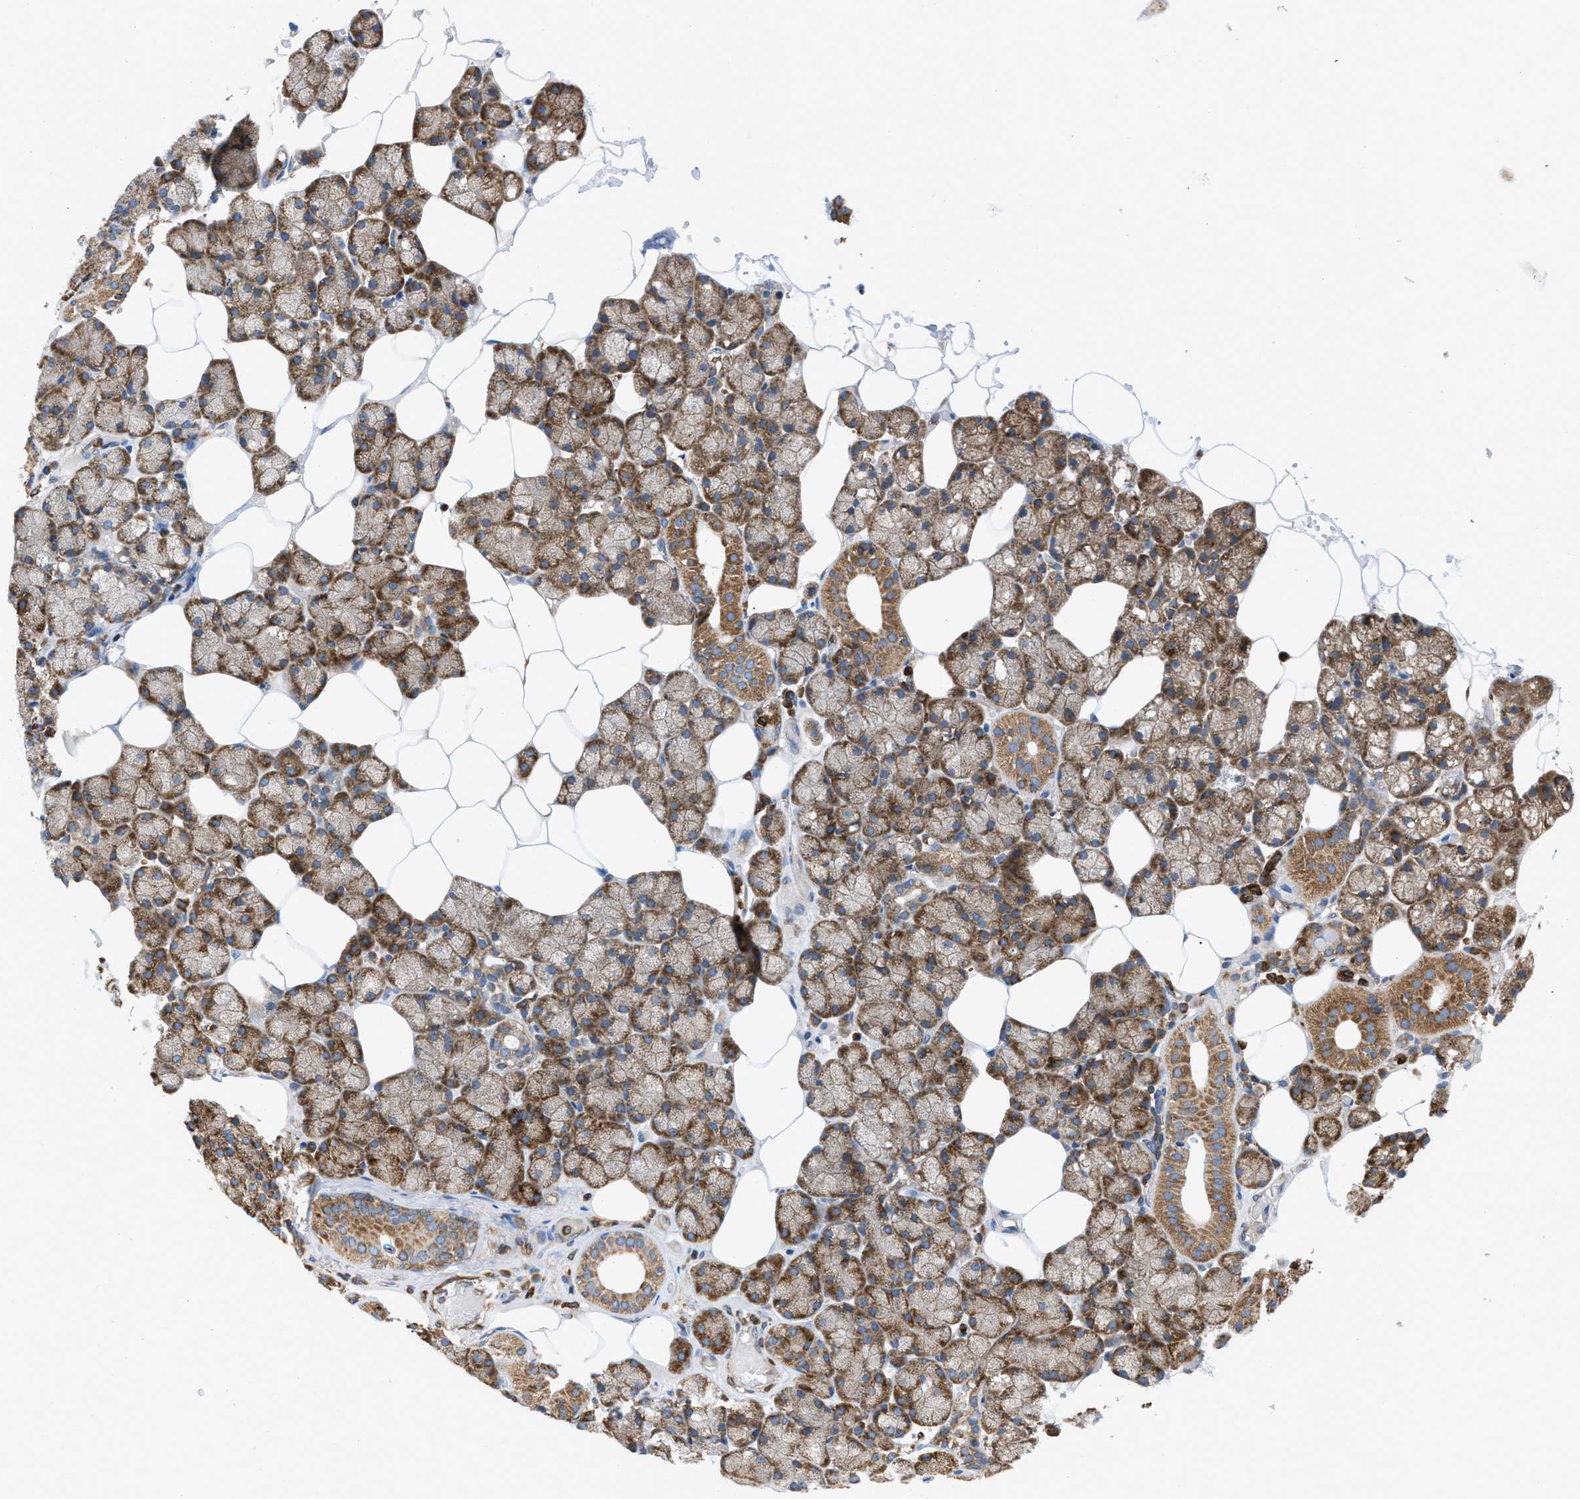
{"staining": {"intensity": "strong", "quantity": ">75%", "location": "cytoplasmic/membranous"}, "tissue": "salivary gland", "cell_type": "Glandular cells", "image_type": "normal", "snomed": [{"axis": "morphology", "description": "Normal tissue, NOS"}, {"axis": "topography", "description": "Salivary gland"}], "caption": "Glandular cells exhibit strong cytoplasmic/membranous expression in about >75% of cells in unremarkable salivary gland. (DAB IHC with brightfield microscopy, high magnification).", "gene": "GPAT4", "patient": {"sex": "male", "age": 62}}